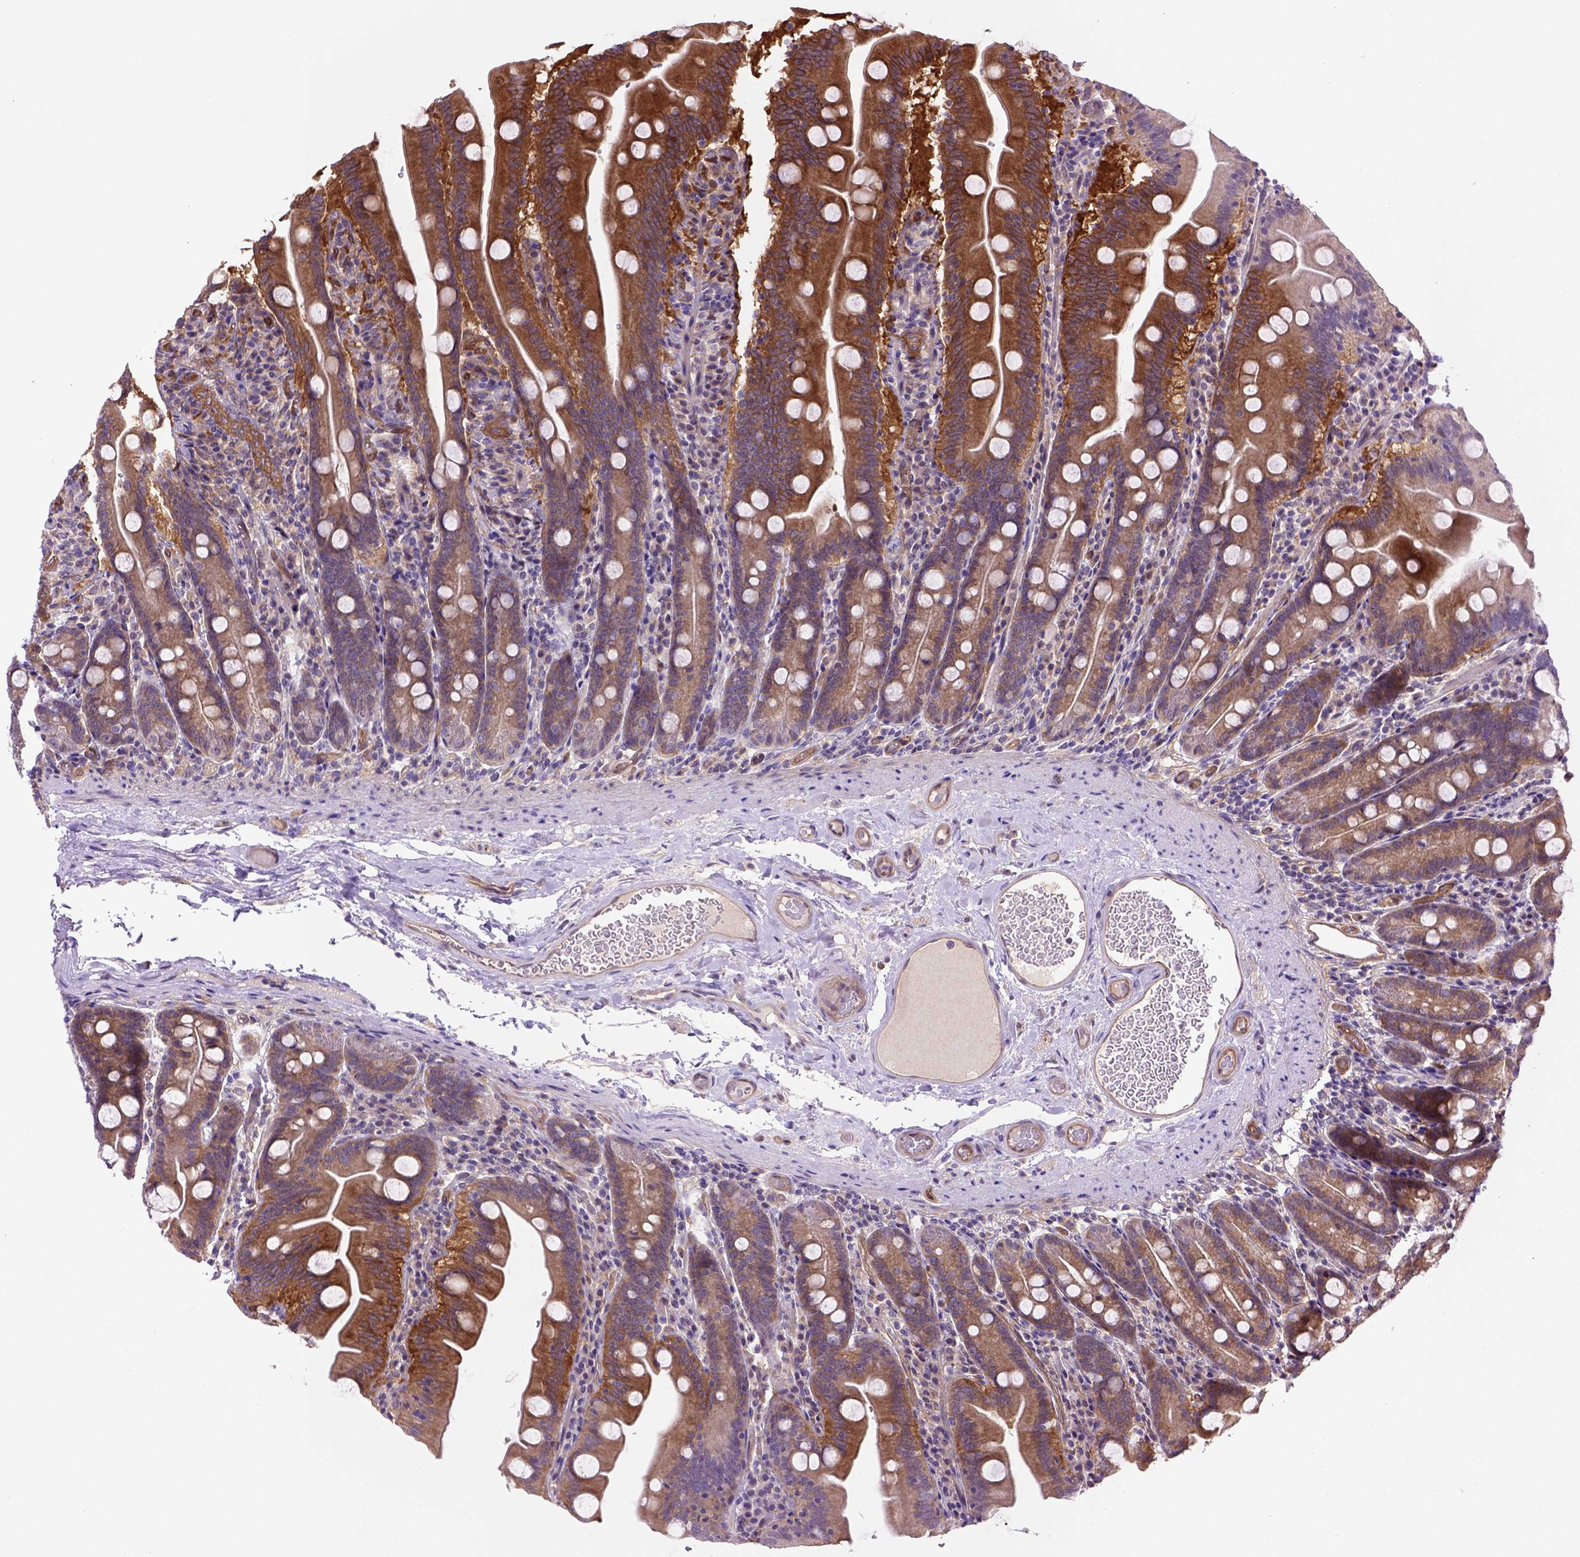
{"staining": {"intensity": "moderate", "quantity": ">75%", "location": "cytoplasmic/membranous"}, "tissue": "small intestine", "cell_type": "Glandular cells", "image_type": "normal", "snomed": [{"axis": "morphology", "description": "Normal tissue, NOS"}, {"axis": "topography", "description": "Small intestine"}], "caption": "Unremarkable small intestine shows moderate cytoplasmic/membranous staining in approximately >75% of glandular cells The staining was performed using DAB to visualize the protein expression in brown, while the nuclei were stained in blue with hematoxylin (Magnification: 20x)..", "gene": "CASKIN2", "patient": {"sex": "male", "age": 37}}